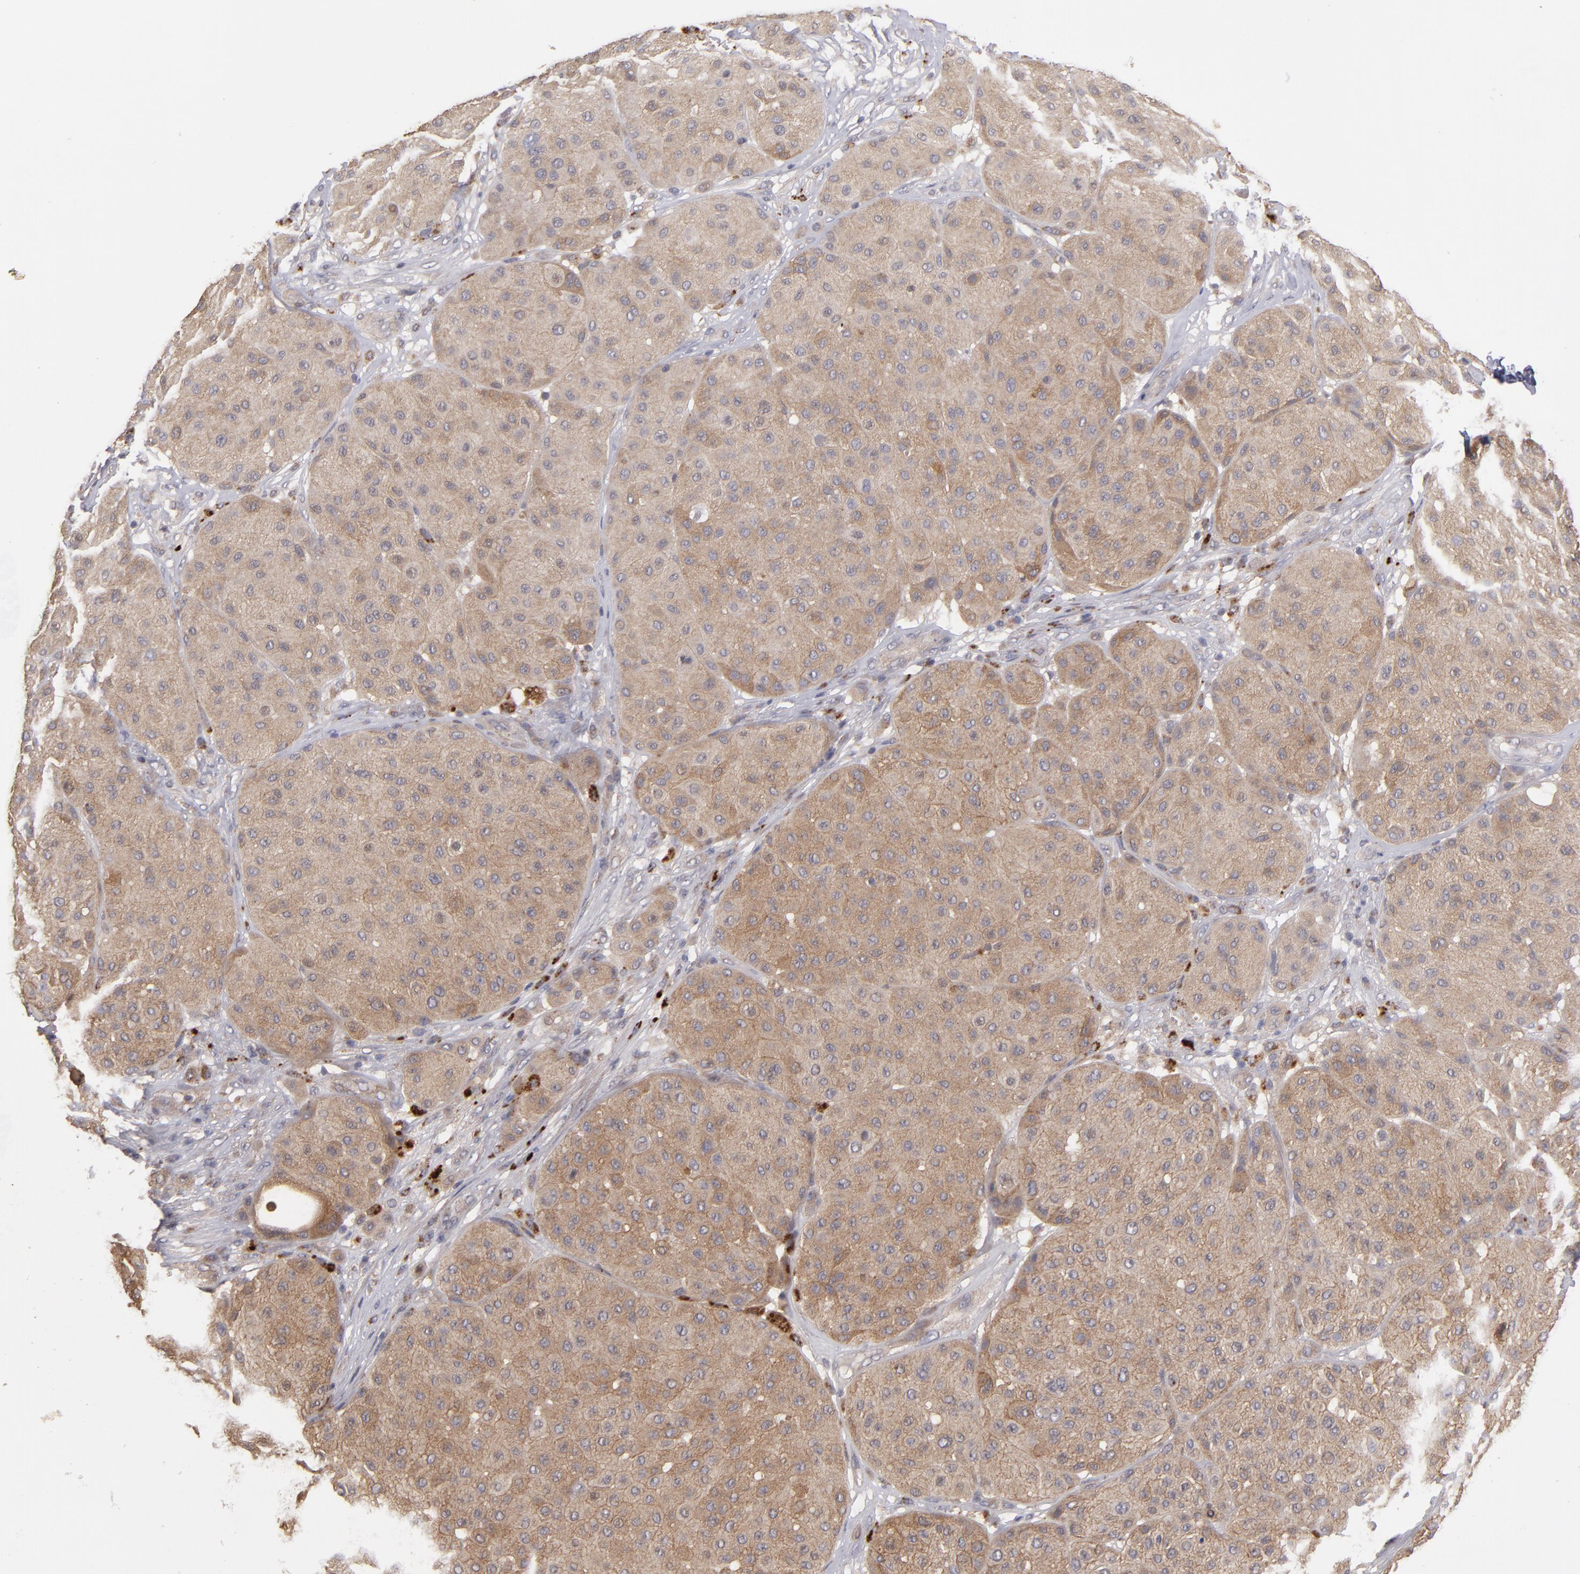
{"staining": {"intensity": "moderate", "quantity": ">75%", "location": "cytoplasmic/membranous"}, "tissue": "melanoma", "cell_type": "Tumor cells", "image_type": "cancer", "snomed": [{"axis": "morphology", "description": "Normal tissue, NOS"}, {"axis": "morphology", "description": "Malignant melanoma, Metastatic site"}, {"axis": "topography", "description": "Skin"}], "caption": "Immunohistochemical staining of human melanoma displays medium levels of moderate cytoplasmic/membranous protein staining in about >75% of tumor cells.", "gene": "CTSO", "patient": {"sex": "male", "age": 41}}